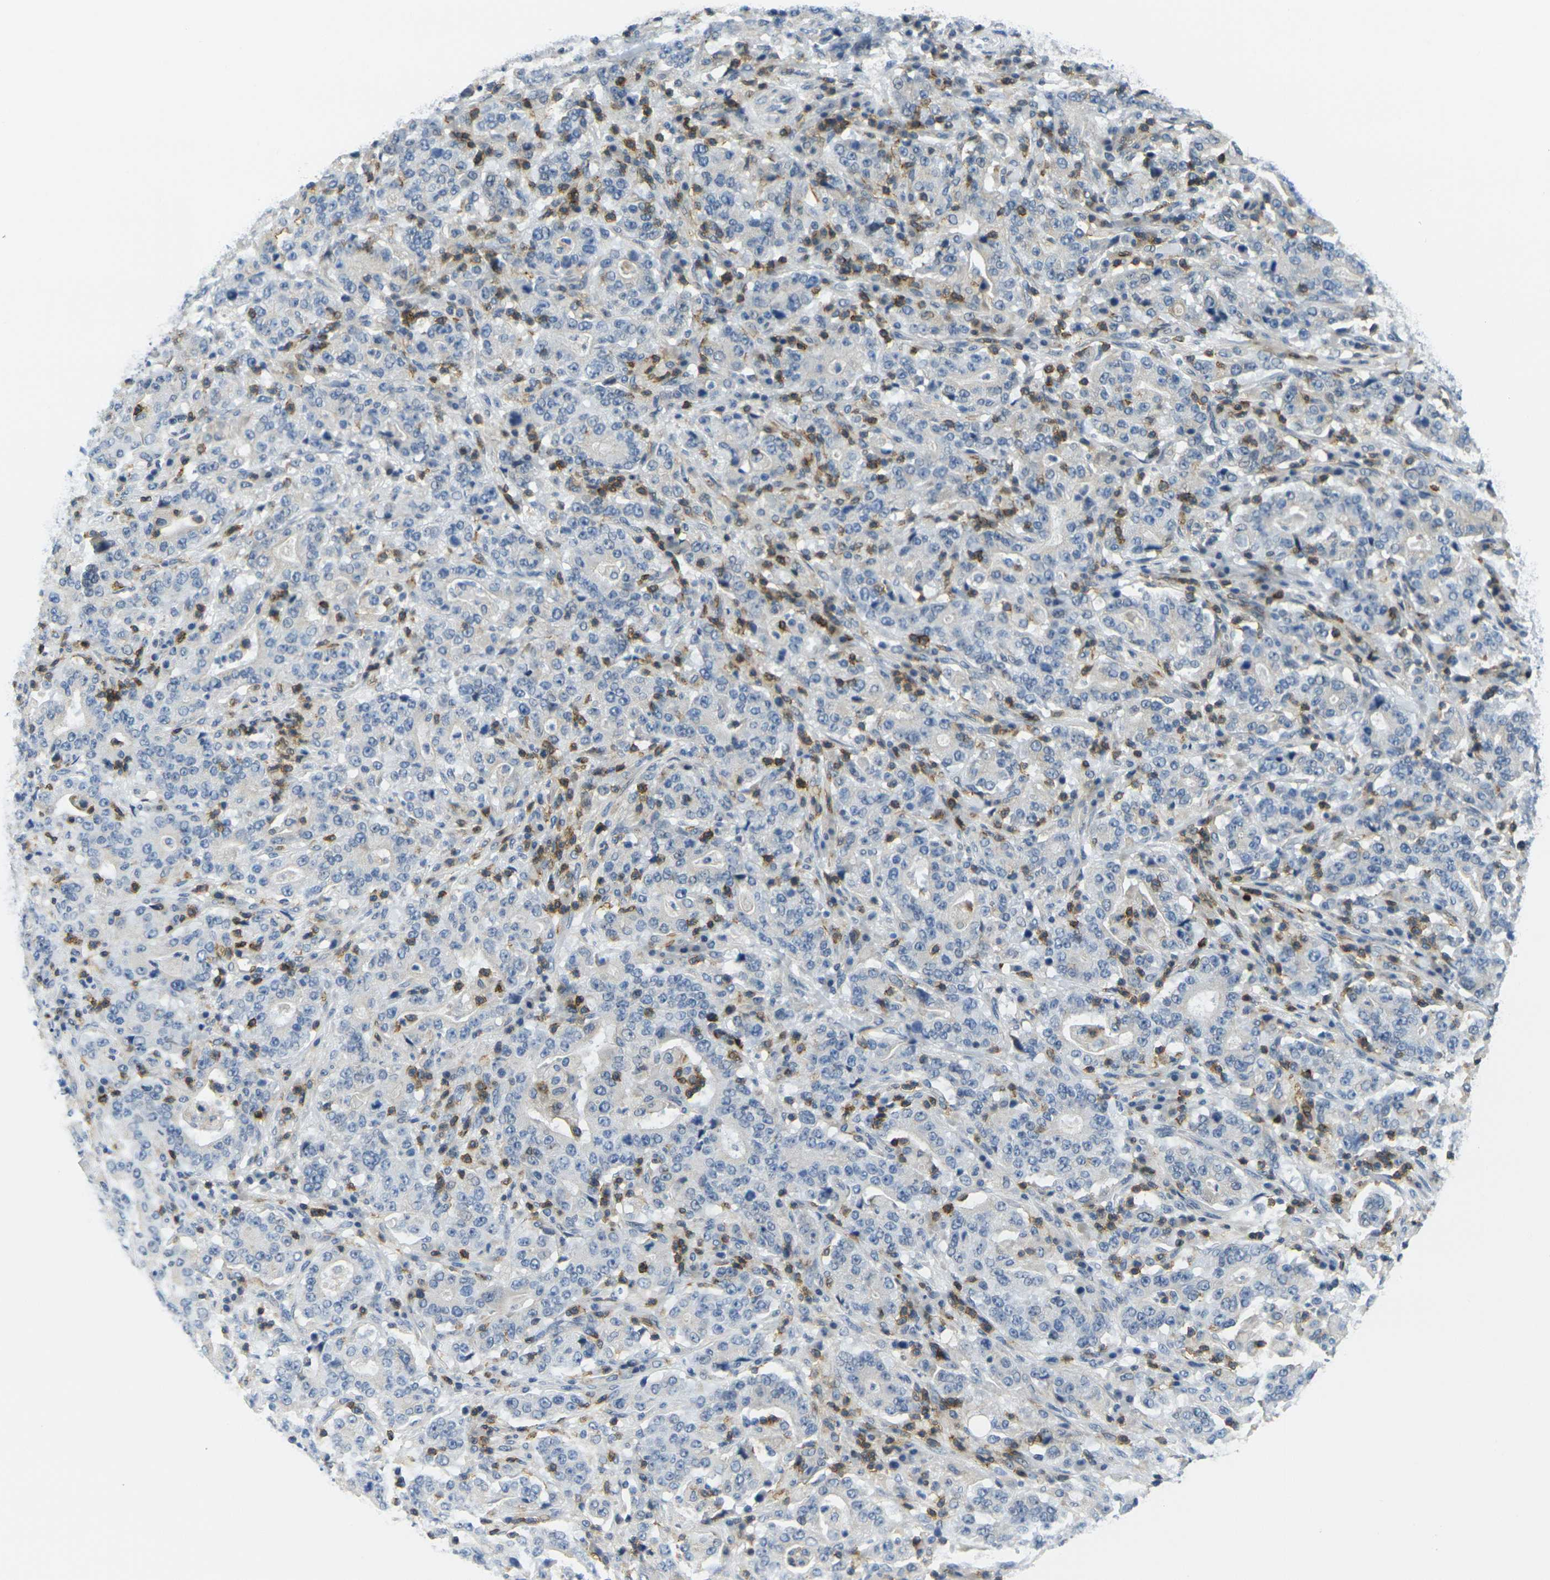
{"staining": {"intensity": "negative", "quantity": "none", "location": "none"}, "tissue": "stomach cancer", "cell_type": "Tumor cells", "image_type": "cancer", "snomed": [{"axis": "morphology", "description": "Normal tissue, NOS"}, {"axis": "morphology", "description": "Adenocarcinoma, NOS"}, {"axis": "topography", "description": "Stomach, upper"}, {"axis": "topography", "description": "Stomach"}], "caption": "Tumor cells are negative for protein expression in human stomach adenocarcinoma.", "gene": "CD3D", "patient": {"sex": "male", "age": 59}}